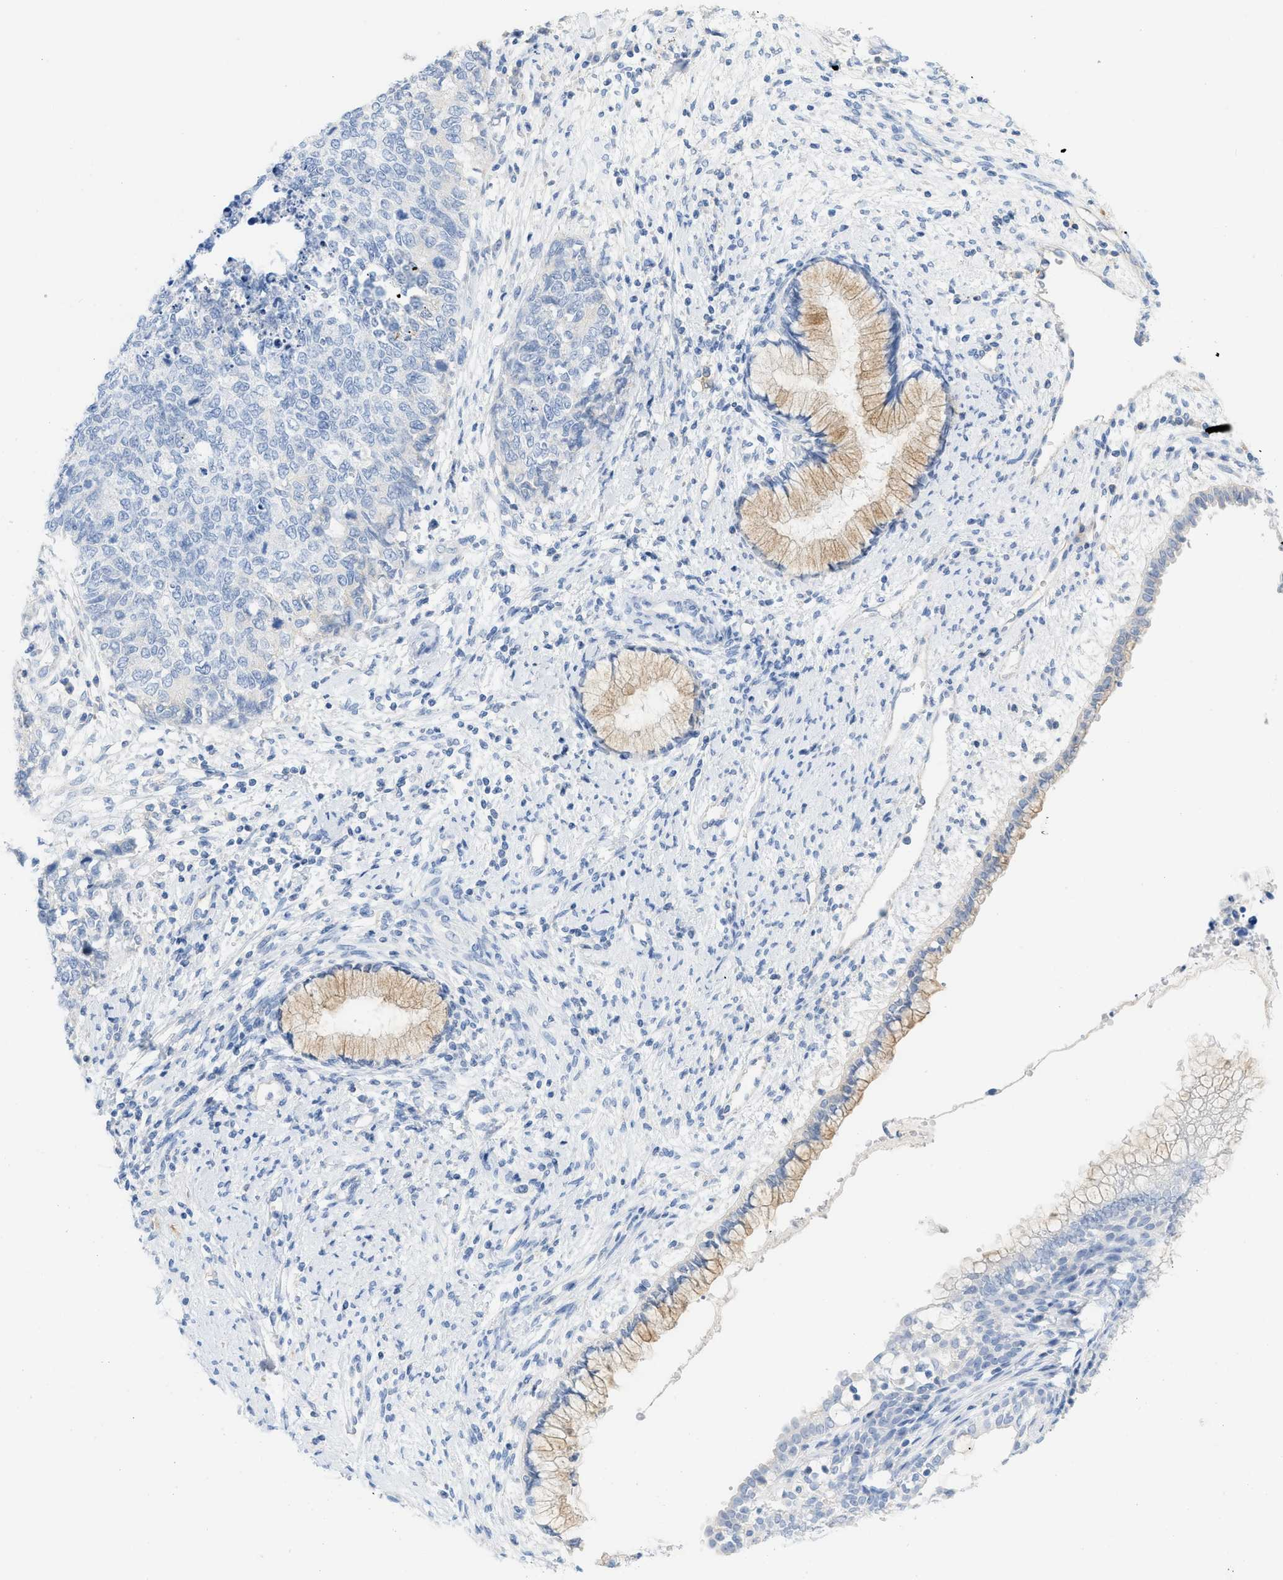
{"staining": {"intensity": "negative", "quantity": "none", "location": "none"}, "tissue": "cervical cancer", "cell_type": "Tumor cells", "image_type": "cancer", "snomed": [{"axis": "morphology", "description": "Squamous cell carcinoma, NOS"}, {"axis": "topography", "description": "Cervix"}], "caption": "There is no significant staining in tumor cells of cervical cancer.", "gene": "PAPPA", "patient": {"sex": "female", "age": 63}}